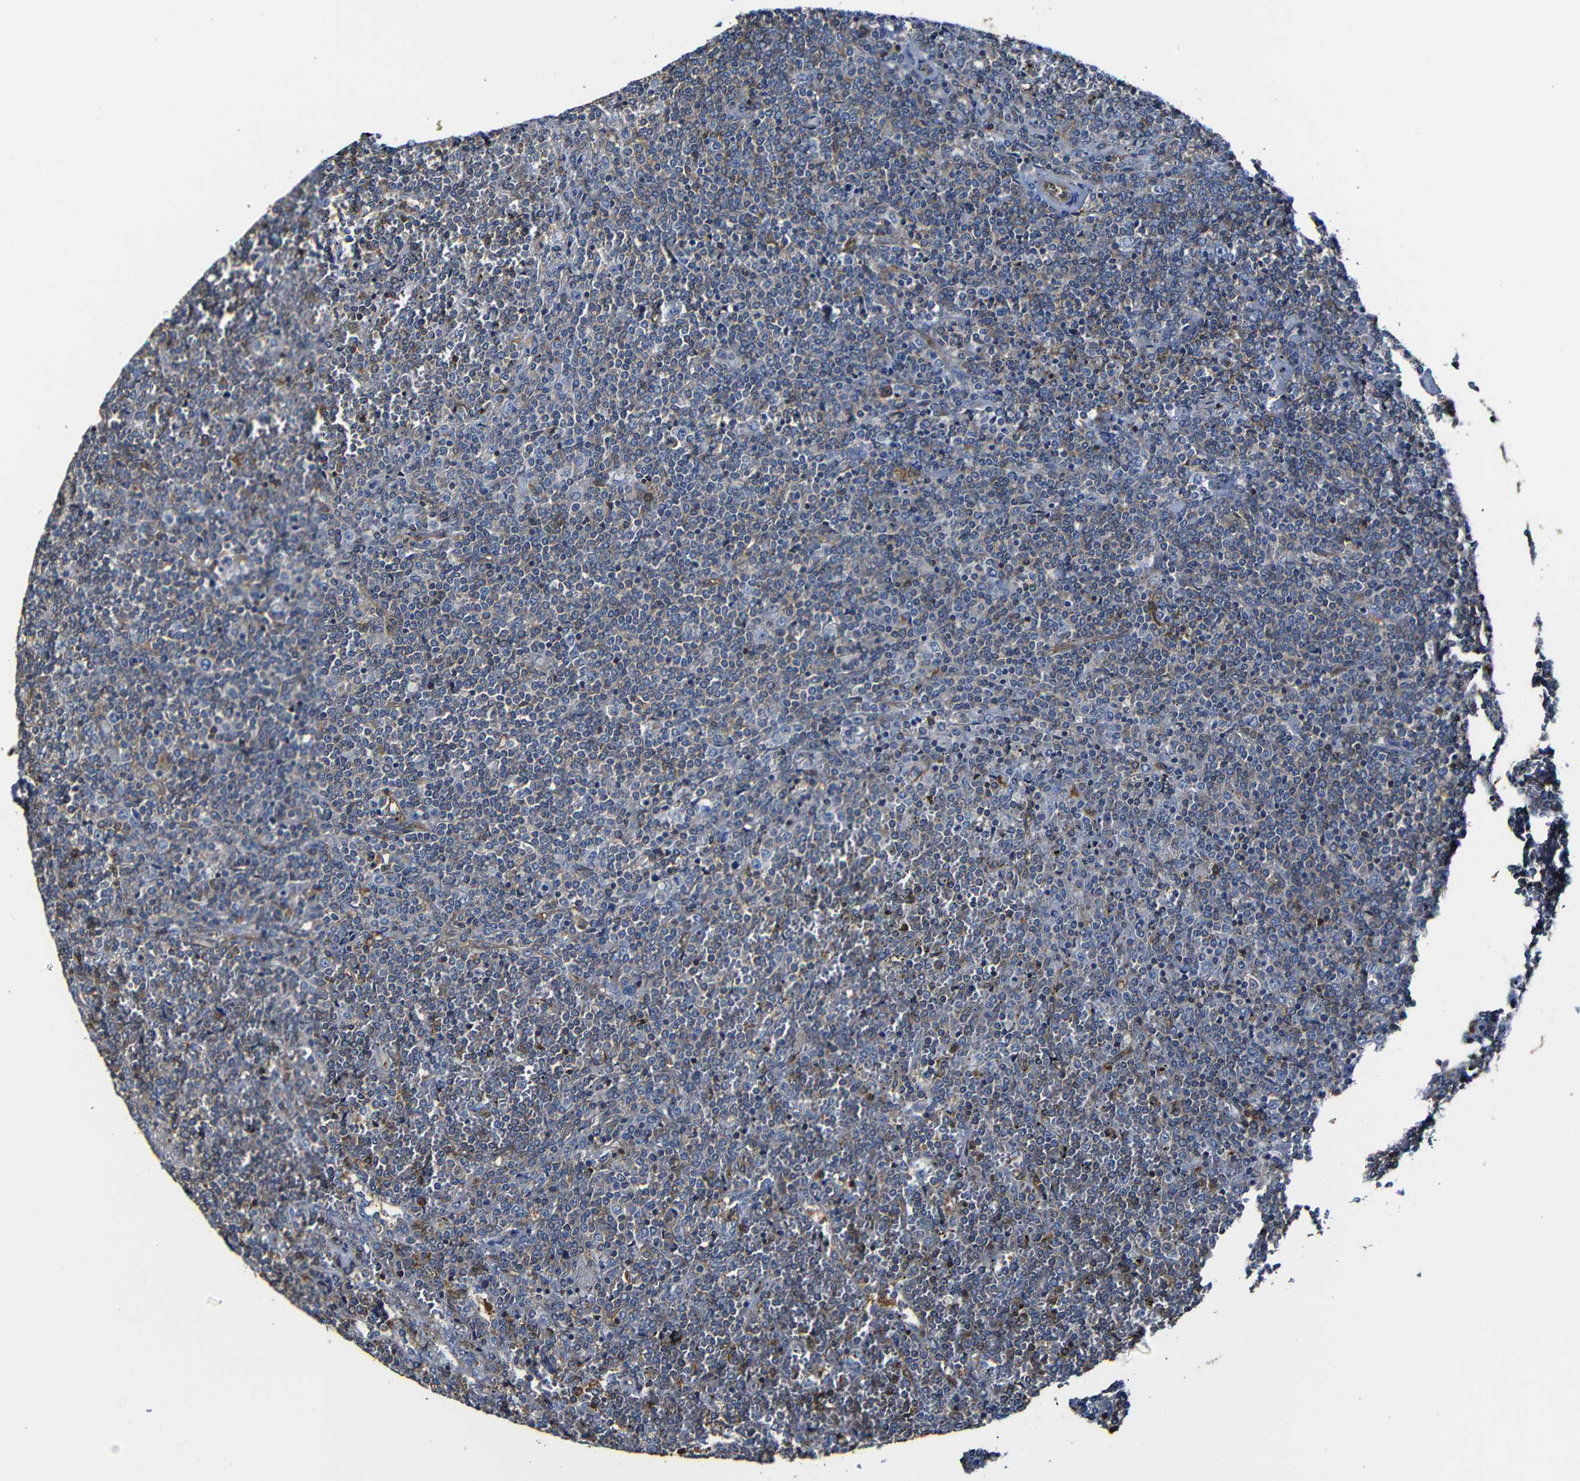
{"staining": {"intensity": "moderate", "quantity": "<25%", "location": "cytoplasmic/membranous"}, "tissue": "lymphoma", "cell_type": "Tumor cells", "image_type": "cancer", "snomed": [{"axis": "morphology", "description": "Malignant lymphoma, non-Hodgkin's type, Low grade"}, {"axis": "topography", "description": "Spleen"}], "caption": "Immunohistochemical staining of human lymphoma displays low levels of moderate cytoplasmic/membranous protein staining in about <25% of tumor cells.", "gene": "MSN", "patient": {"sex": "female", "age": 19}}